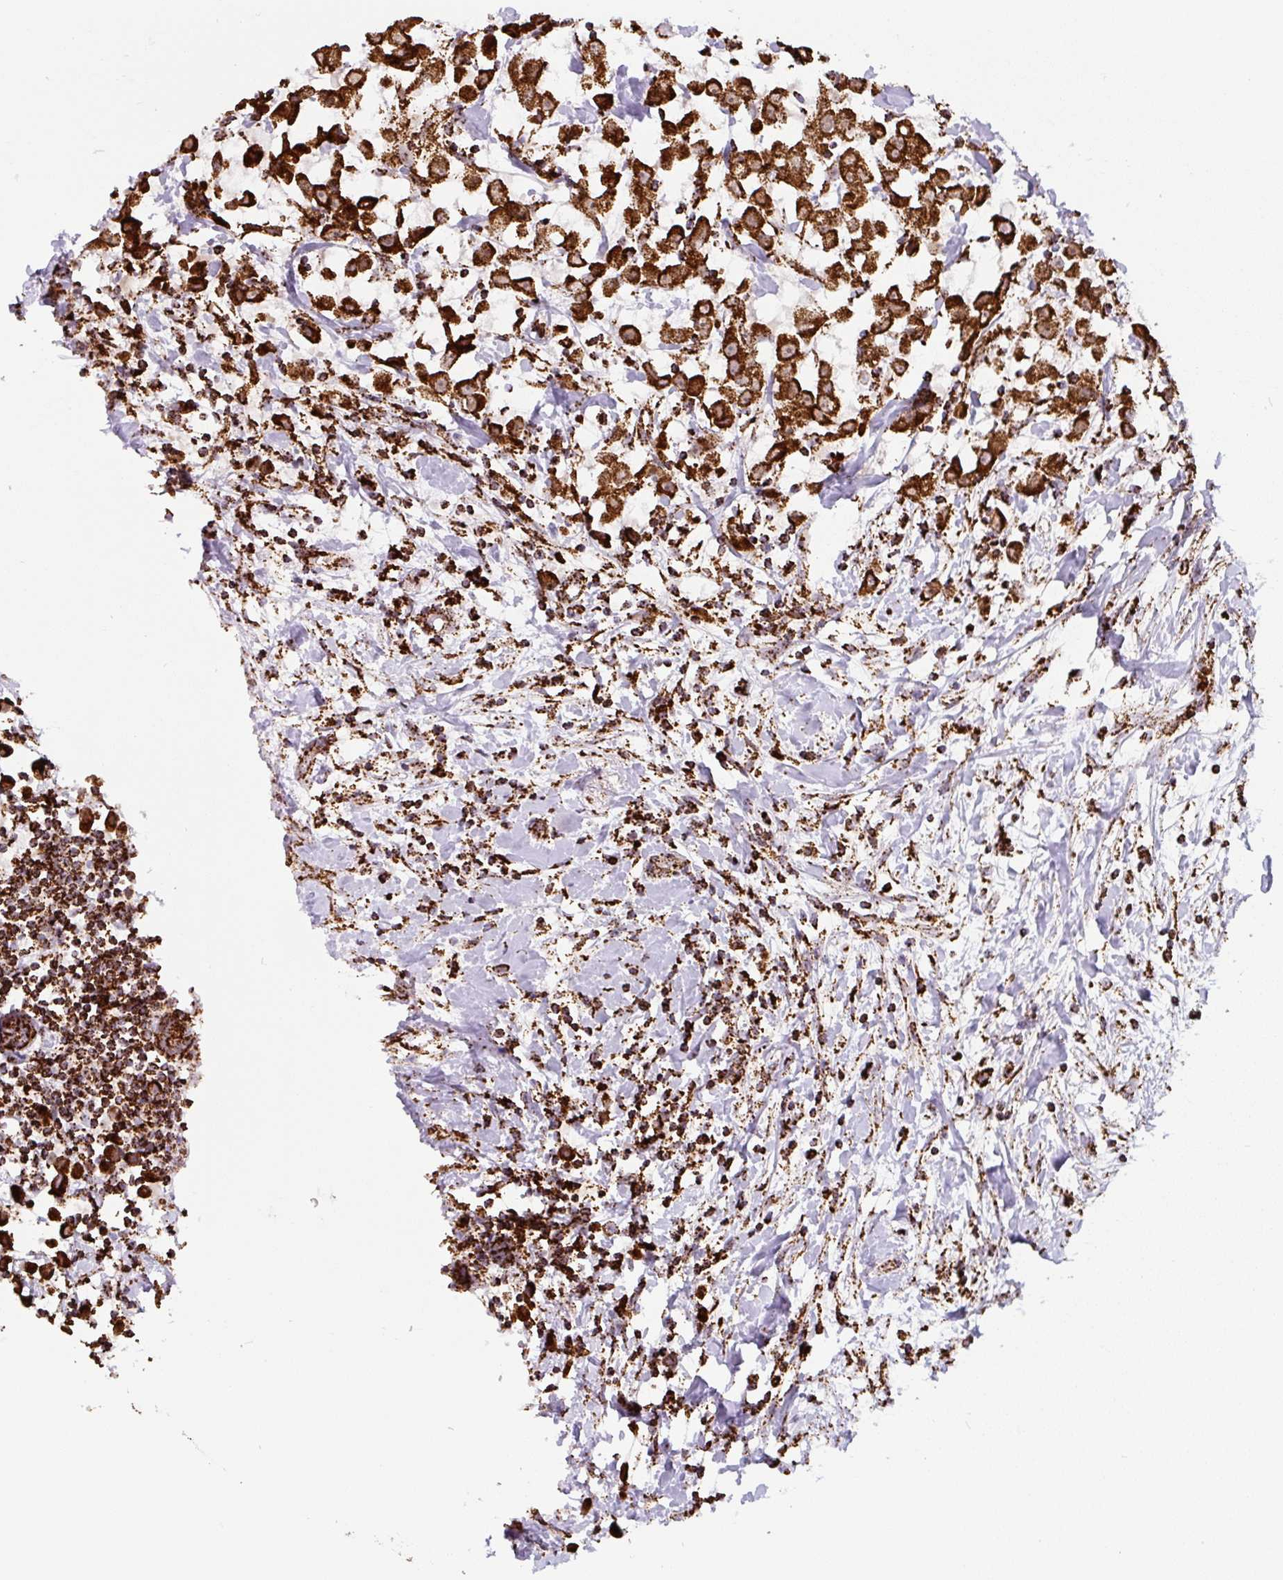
{"staining": {"intensity": "strong", "quantity": ">75%", "location": "cytoplasmic/membranous"}, "tissue": "breast cancer", "cell_type": "Tumor cells", "image_type": "cancer", "snomed": [{"axis": "morphology", "description": "Duct carcinoma"}, {"axis": "topography", "description": "Breast"}], "caption": "An image of breast invasive ductal carcinoma stained for a protein shows strong cytoplasmic/membranous brown staining in tumor cells.", "gene": "ATP5F1A", "patient": {"sex": "female", "age": 61}}